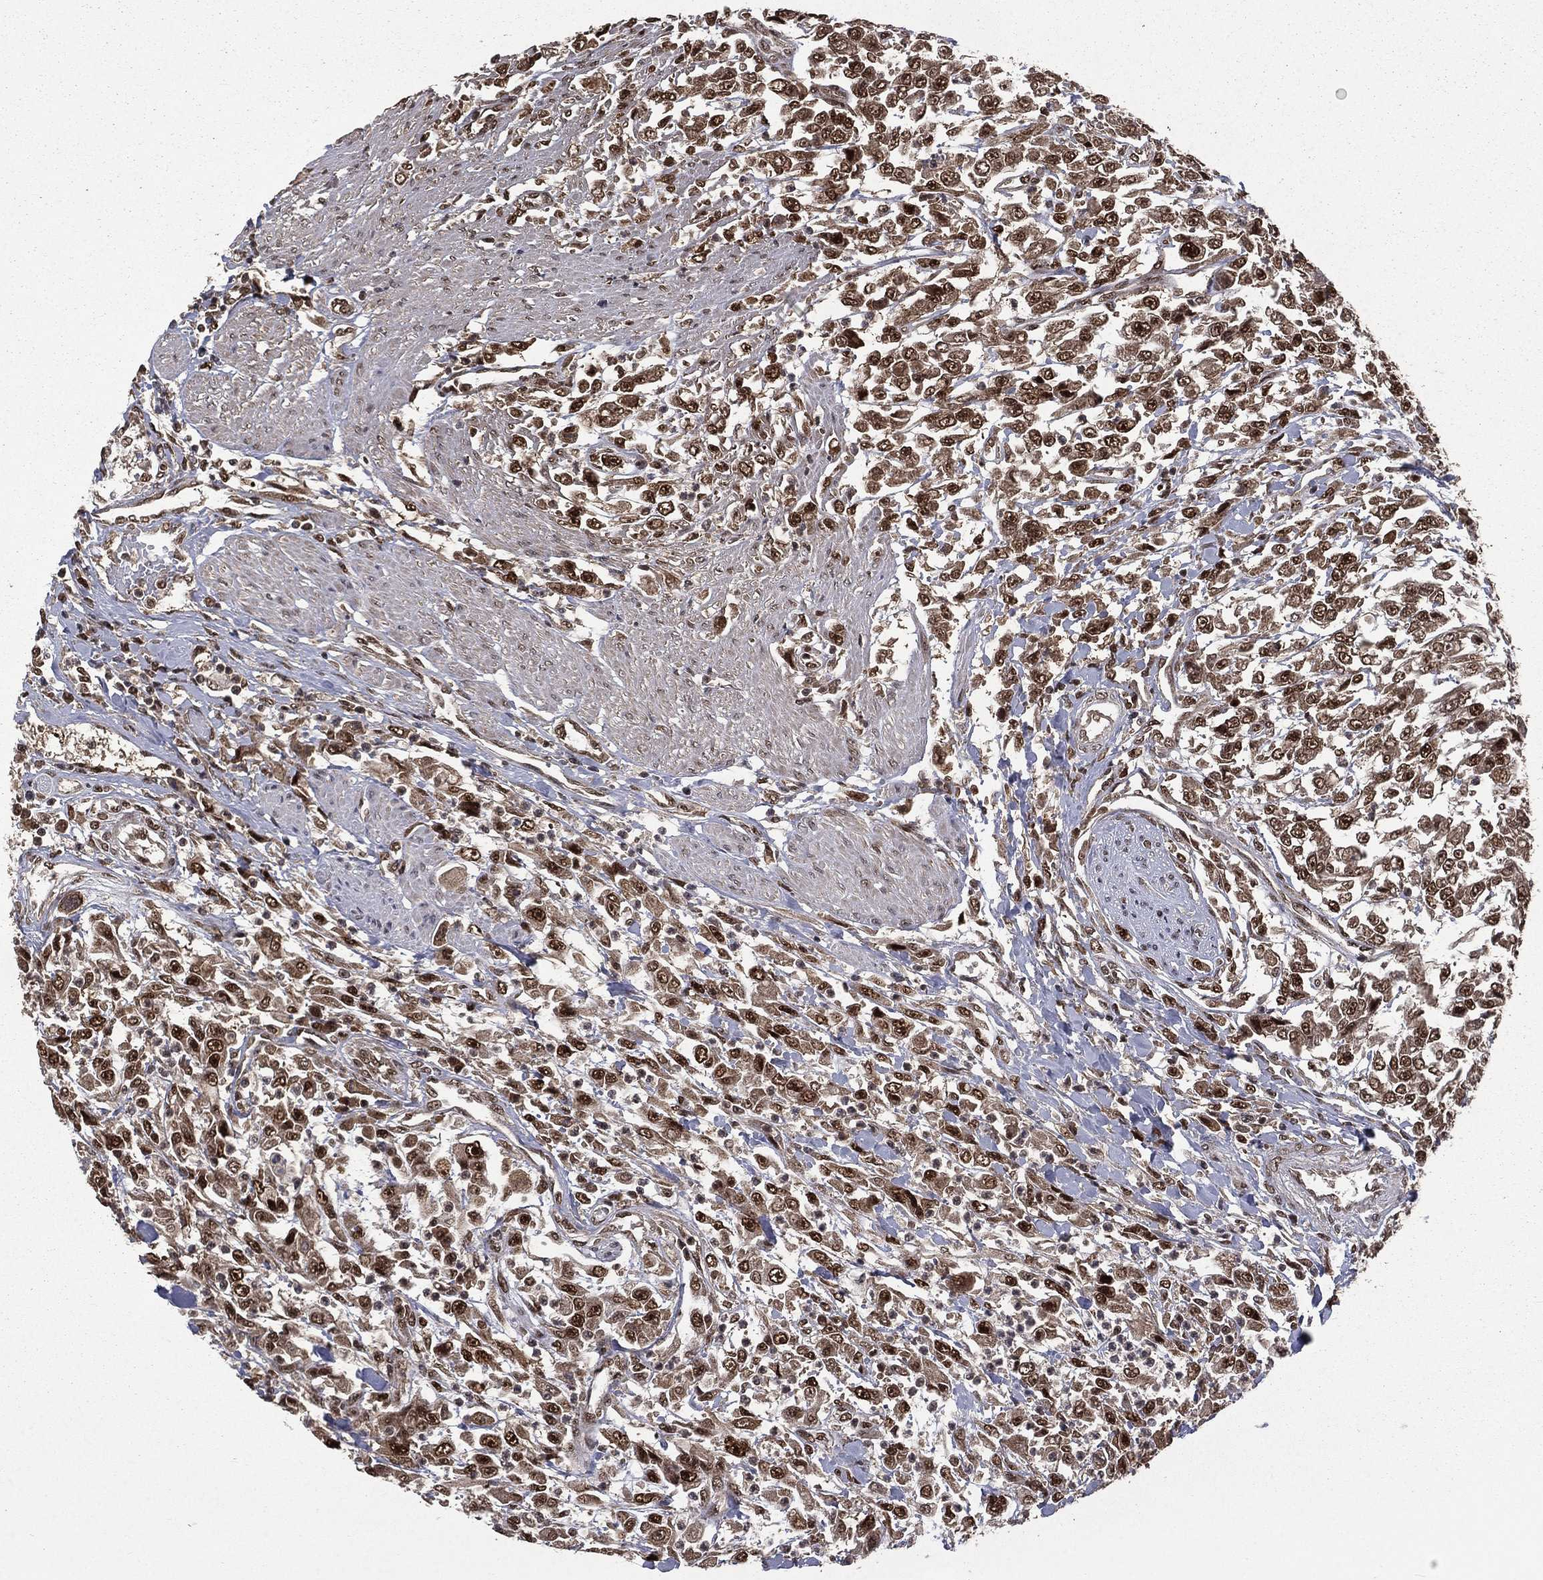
{"staining": {"intensity": "strong", "quantity": "25%-75%", "location": "nuclear"}, "tissue": "urothelial cancer", "cell_type": "Tumor cells", "image_type": "cancer", "snomed": [{"axis": "morphology", "description": "Urothelial carcinoma, High grade"}, {"axis": "topography", "description": "Urinary bladder"}], "caption": "Urothelial carcinoma (high-grade) stained with a protein marker exhibits strong staining in tumor cells.", "gene": "JMJD6", "patient": {"sex": "male", "age": 46}}